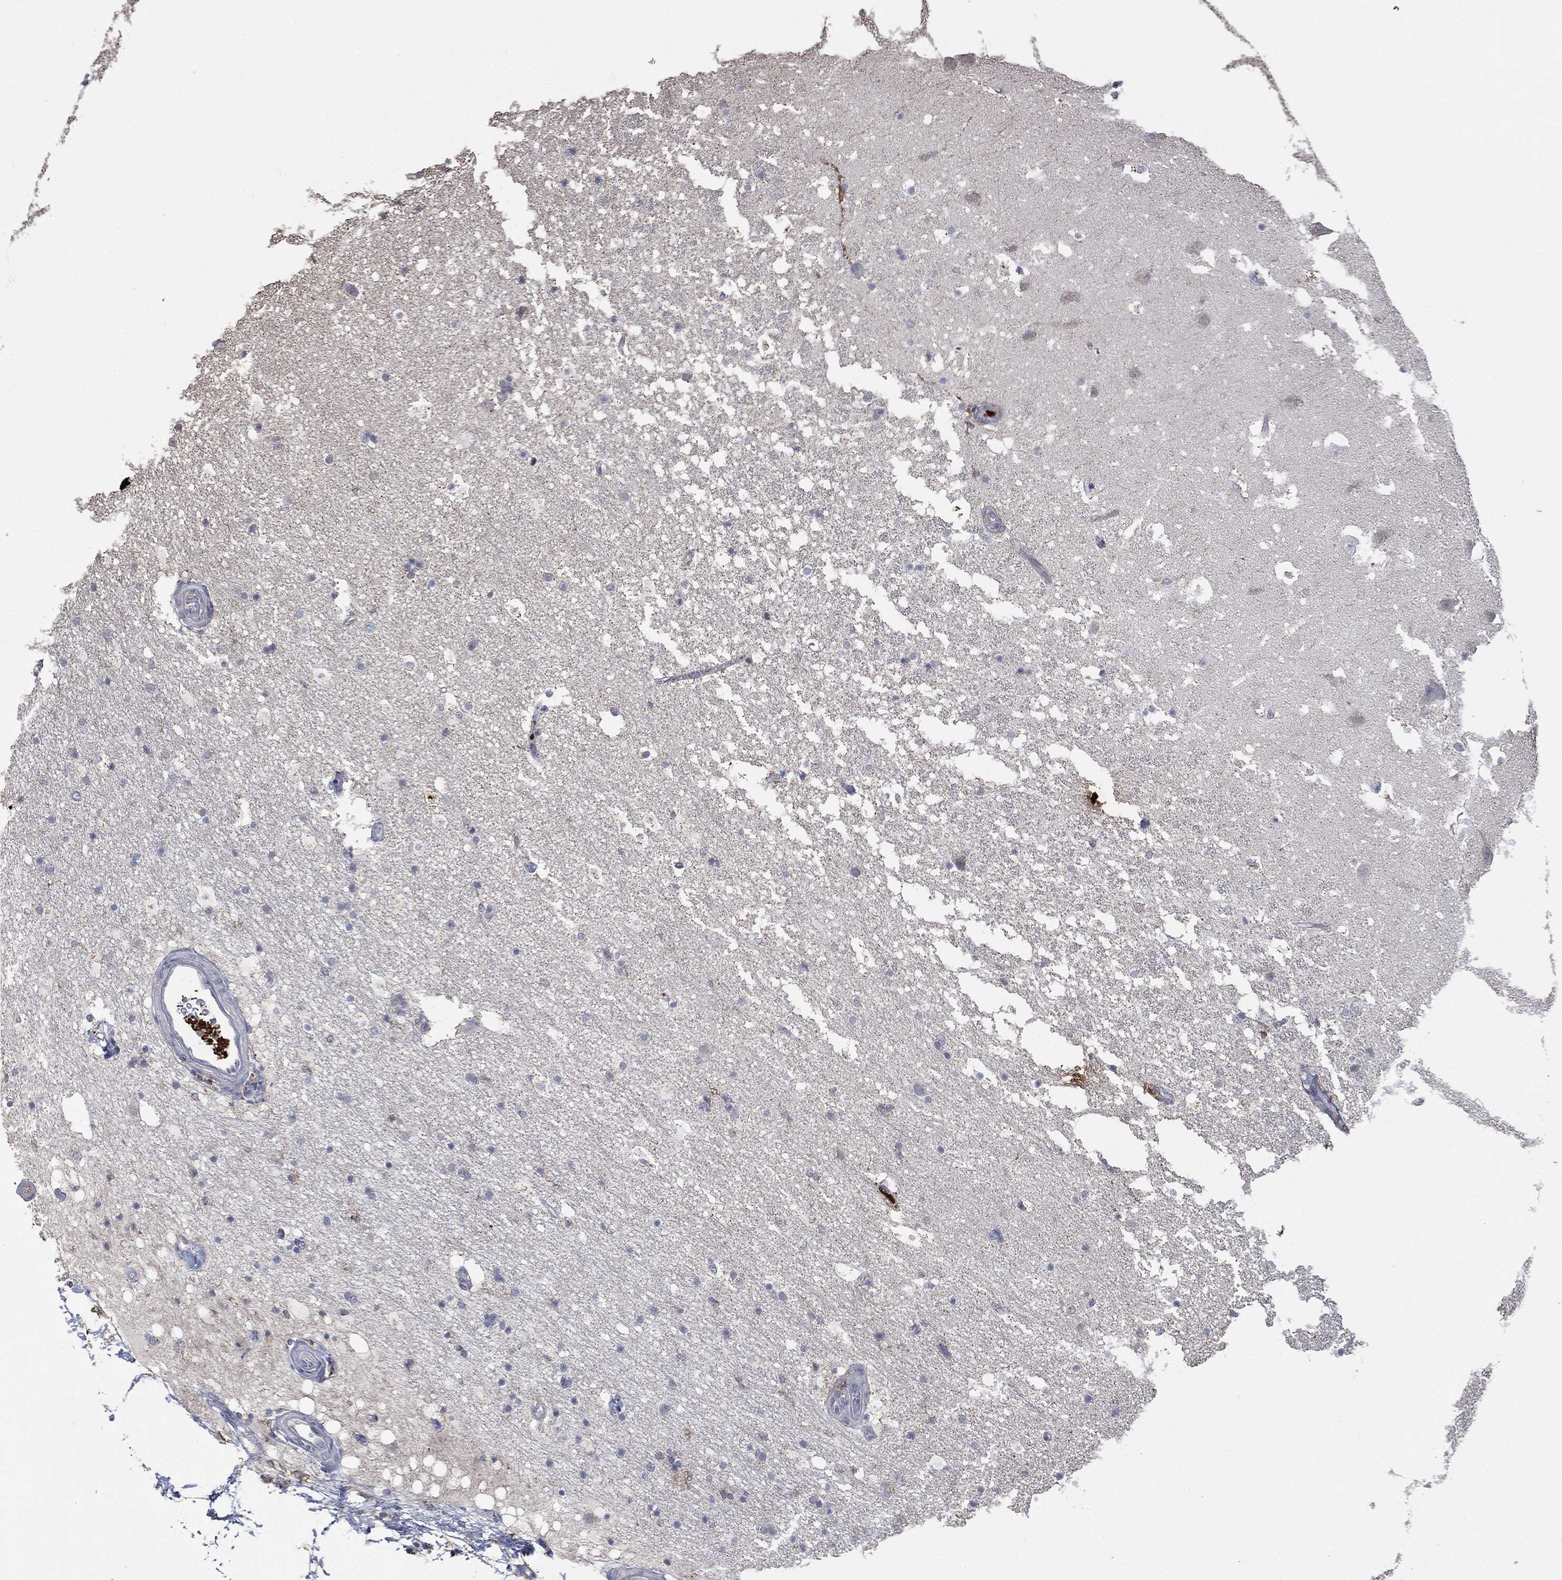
{"staining": {"intensity": "negative", "quantity": "none", "location": "none"}, "tissue": "hippocampus", "cell_type": "Glial cells", "image_type": "normal", "snomed": [{"axis": "morphology", "description": "Normal tissue, NOS"}, {"axis": "topography", "description": "Hippocampus"}], "caption": "Protein analysis of unremarkable hippocampus shows no significant positivity in glial cells.", "gene": "CD33", "patient": {"sex": "male", "age": 51}}